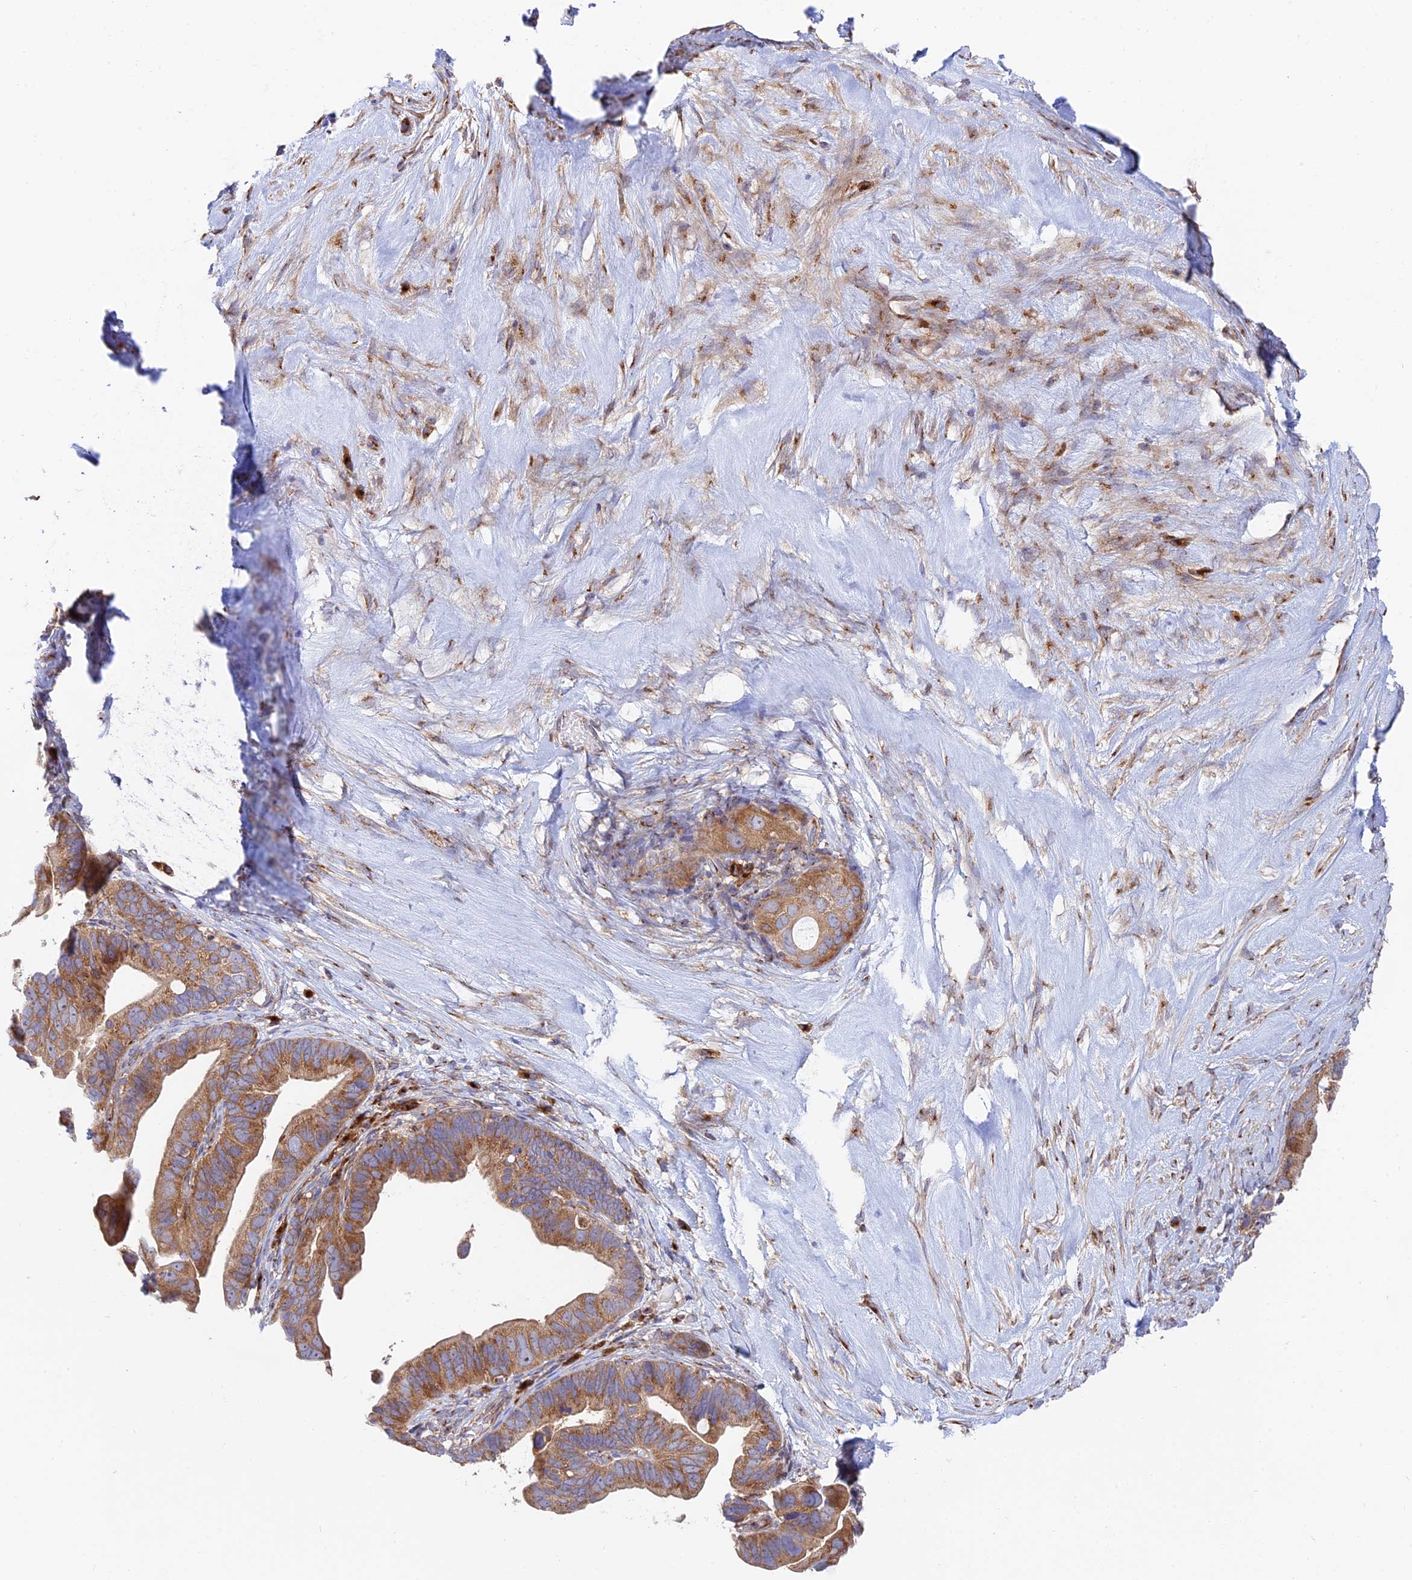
{"staining": {"intensity": "moderate", "quantity": ">75%", "location": "cytoplasmic/membranous"}, "tissue": "ovarian cancer", "cell_type": "Tumor cells", "image_type": "cancer", "snomed": [{"axis": "morphology", "description": "Cystadenocarcinoma, serous, NOS"}, {"axis": "topography", "description": "Ovary"}], "caption": "Moderate cytoplasmic/membranous protein positivity is seen in approximately >75% of tumor cells in ovarian cancer (serous cystadenocarcinoma). (brown staining indicates protein expression, while blue staining denotes nuclei).", "gene": "GOLGA3", "patient": {"sex": "female", "age": 56}}